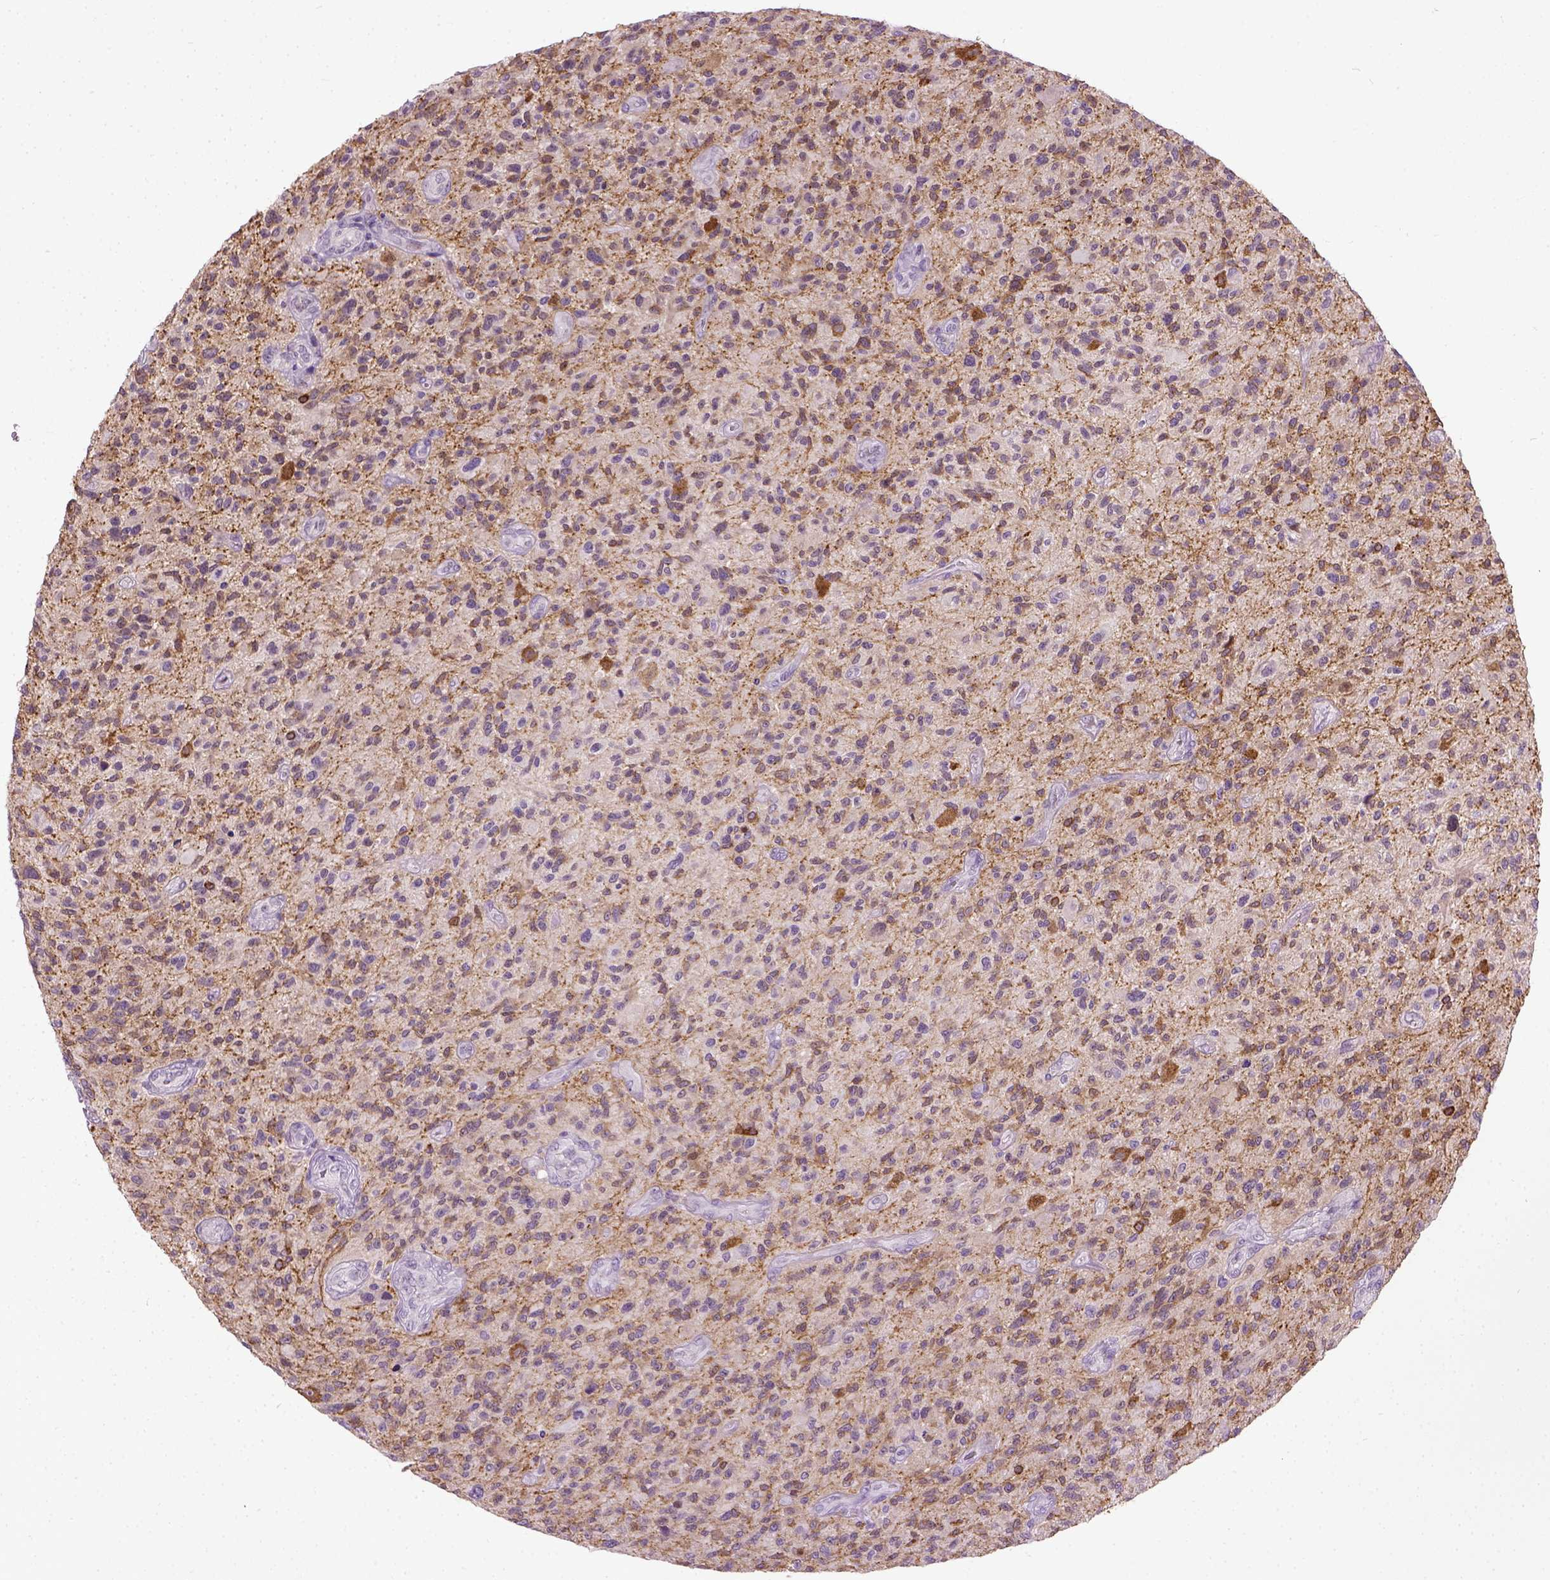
{"staining": {"intensity": "moderate", "quantity": "<25%", "location": "cytoplasmic/membranous"}, "tissue": "glioma", "cell_type": "Tumor cells", "image_type": "cancer", "snomed": [{"axis": "morphology", "description": "Glioma, malignant, High grade"}, {"axis": "topography", "description": "Brain"}], "caption": "This is an image of immunohistochemistry (IHC) staining of glioma, which shows moderate expression in the cytoplasmic/membranous of tumor cells.", "gene": "MAPT", "patient": {"sex": "male", "age": 47}}